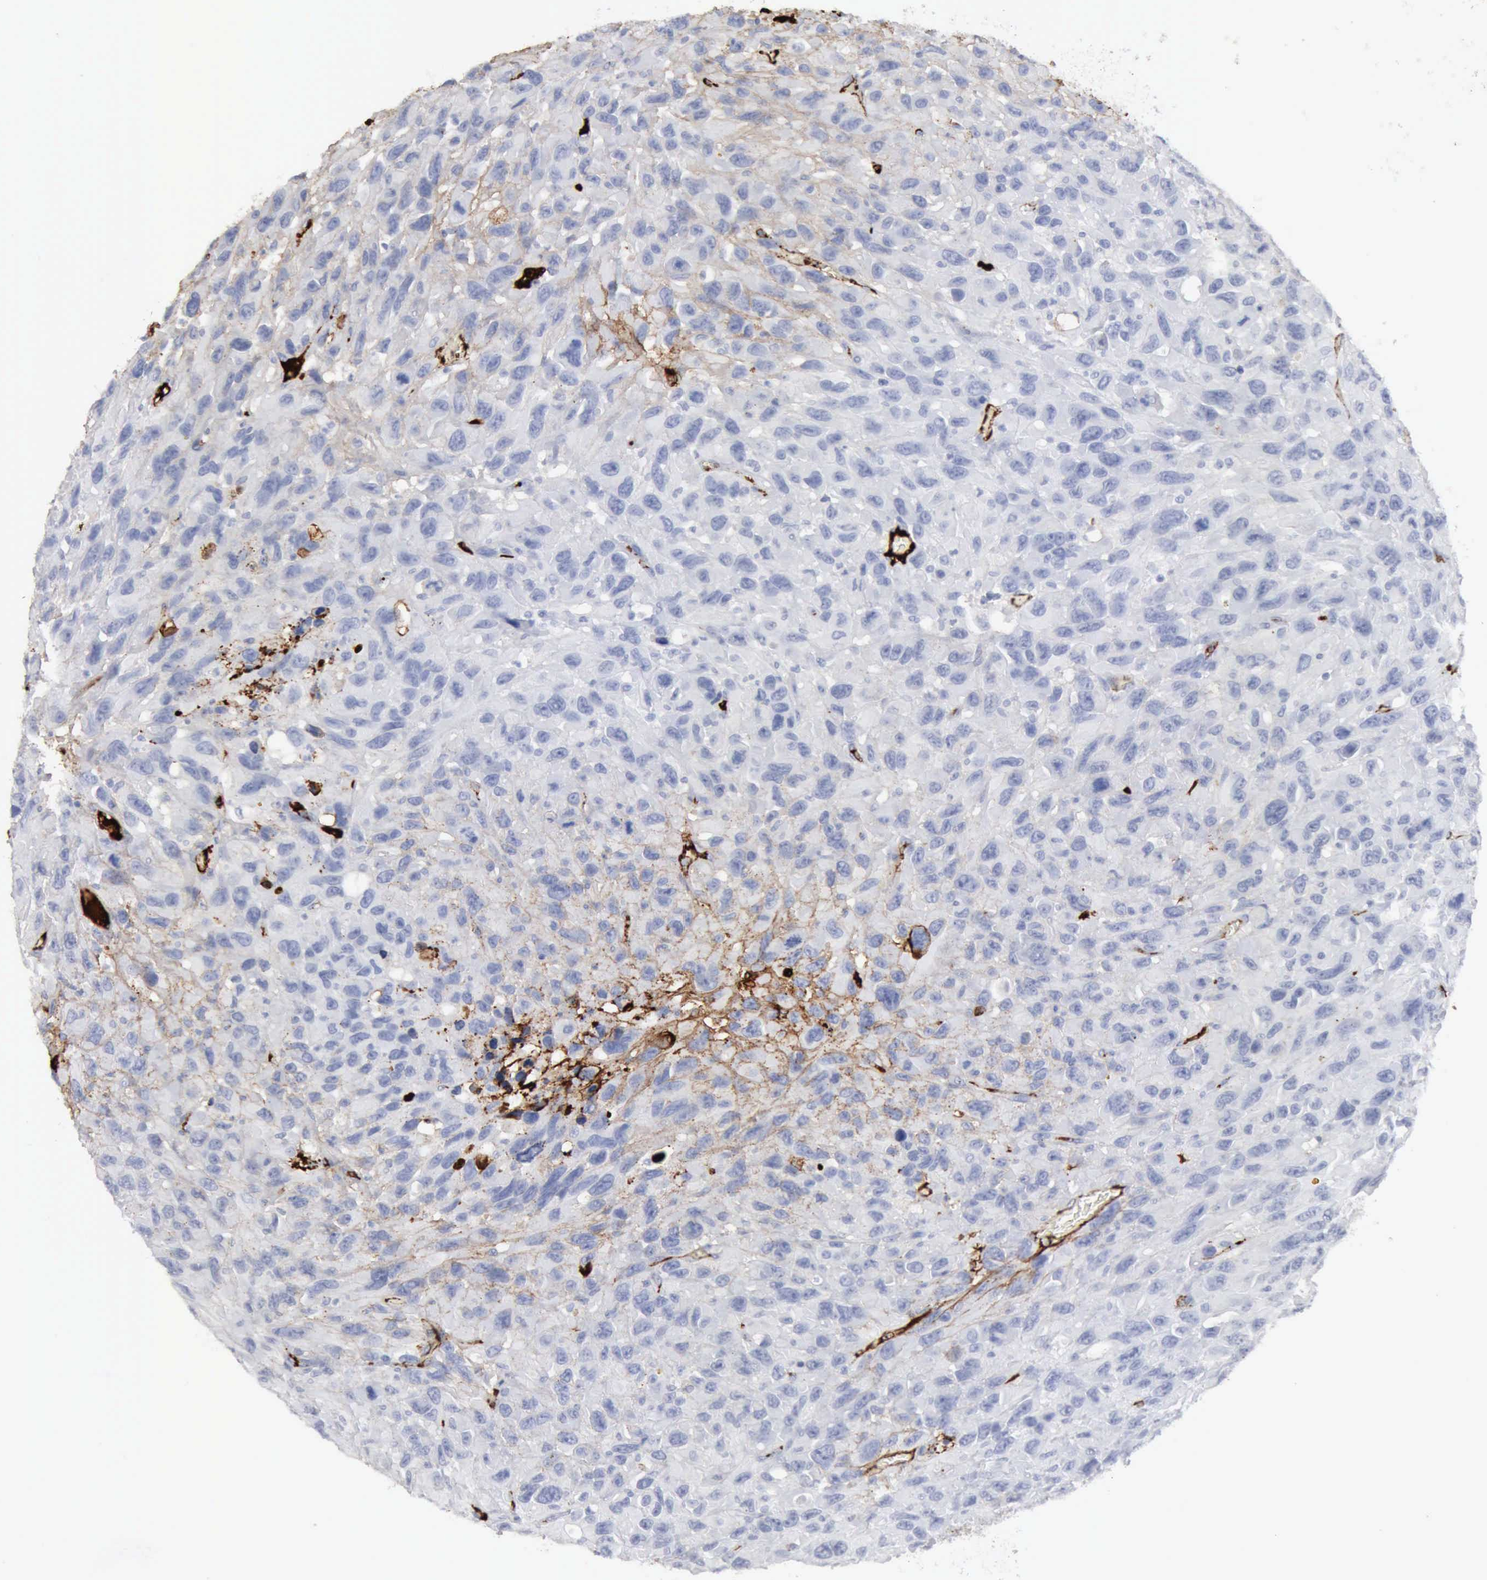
{"staining": {"intensity": "negative", "quantity": "none", "location": "none"}, "tissue": "renal cancer", "cell_type": "Tumor cells", "image_type": "cancer", "snomed": [{"axis": "morphology", "description": "Adenocarcinoma, NOS"}, {"axis": "topography", "description": "Kidney"}], "caption": "Tumor cells are negative for protein expression in human adenocarcinoma (renal).", "gene": "C4BPA", "patient": {"sex": "male", "age": 79}}